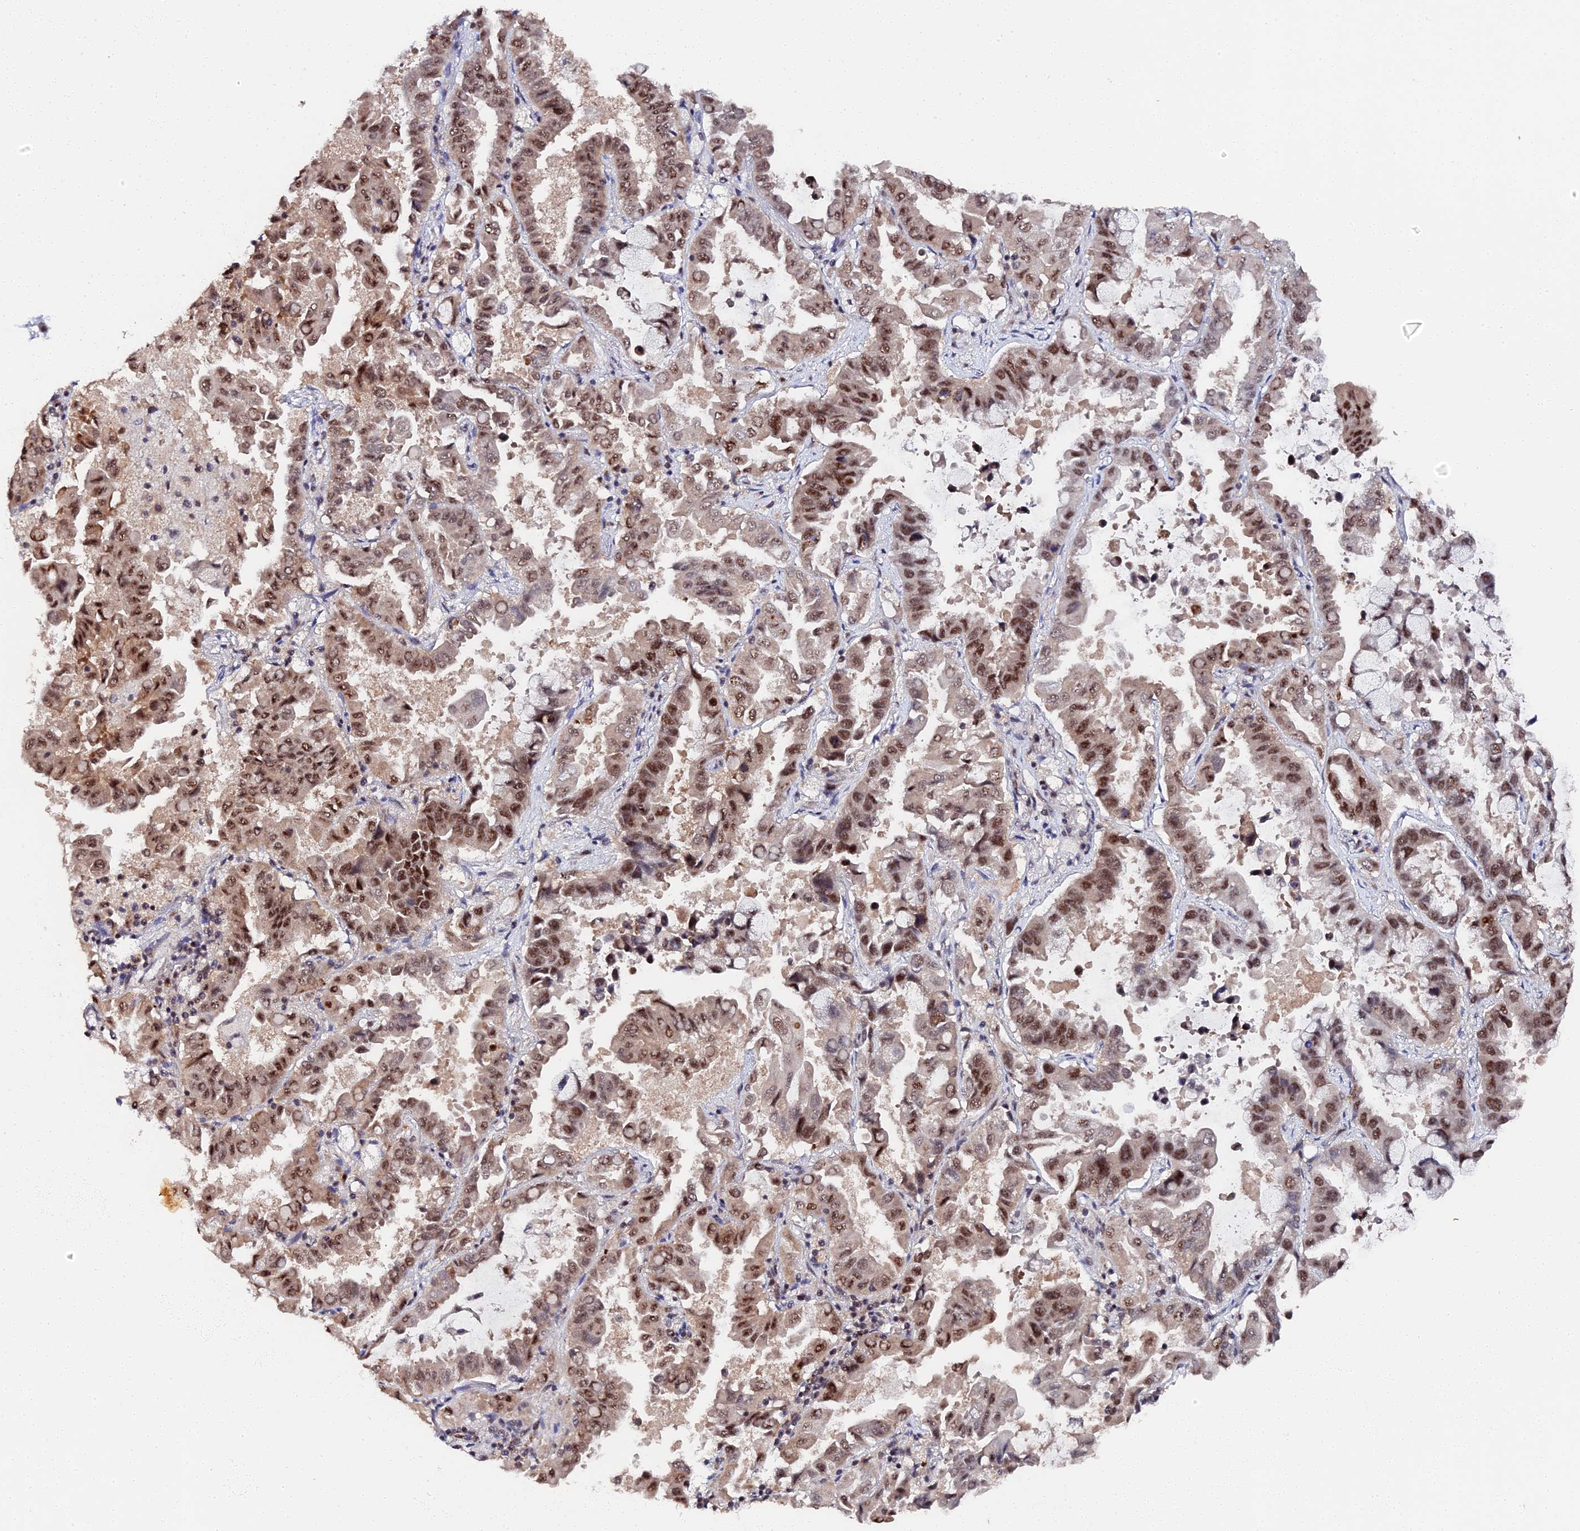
{"staining": {"intensity": "moderate", "quantity": ">75%", "location": "nuclear"}, "tissue": "lung cancer", "cell_type": "Tumor cells", "image_type": "cancer", "snomed": [{"axis": "morphology", "description": "Adenocarcinoma, NOS"}, {"axis": "topography", "description": "Lung"}], "caption": "Brown immunohistochemical staining in human lung cancer exhibits moderate nuclear expression in about >75% of tumor cells. The staining is performed using DAB (3,3'-diaminobenzidine) brown chromogen to label protein expression. The nuclei are counter-stained blue using hematoxylin.", "gene": "MAGOHB", "patient": {"sex": "male", "age": 64}}